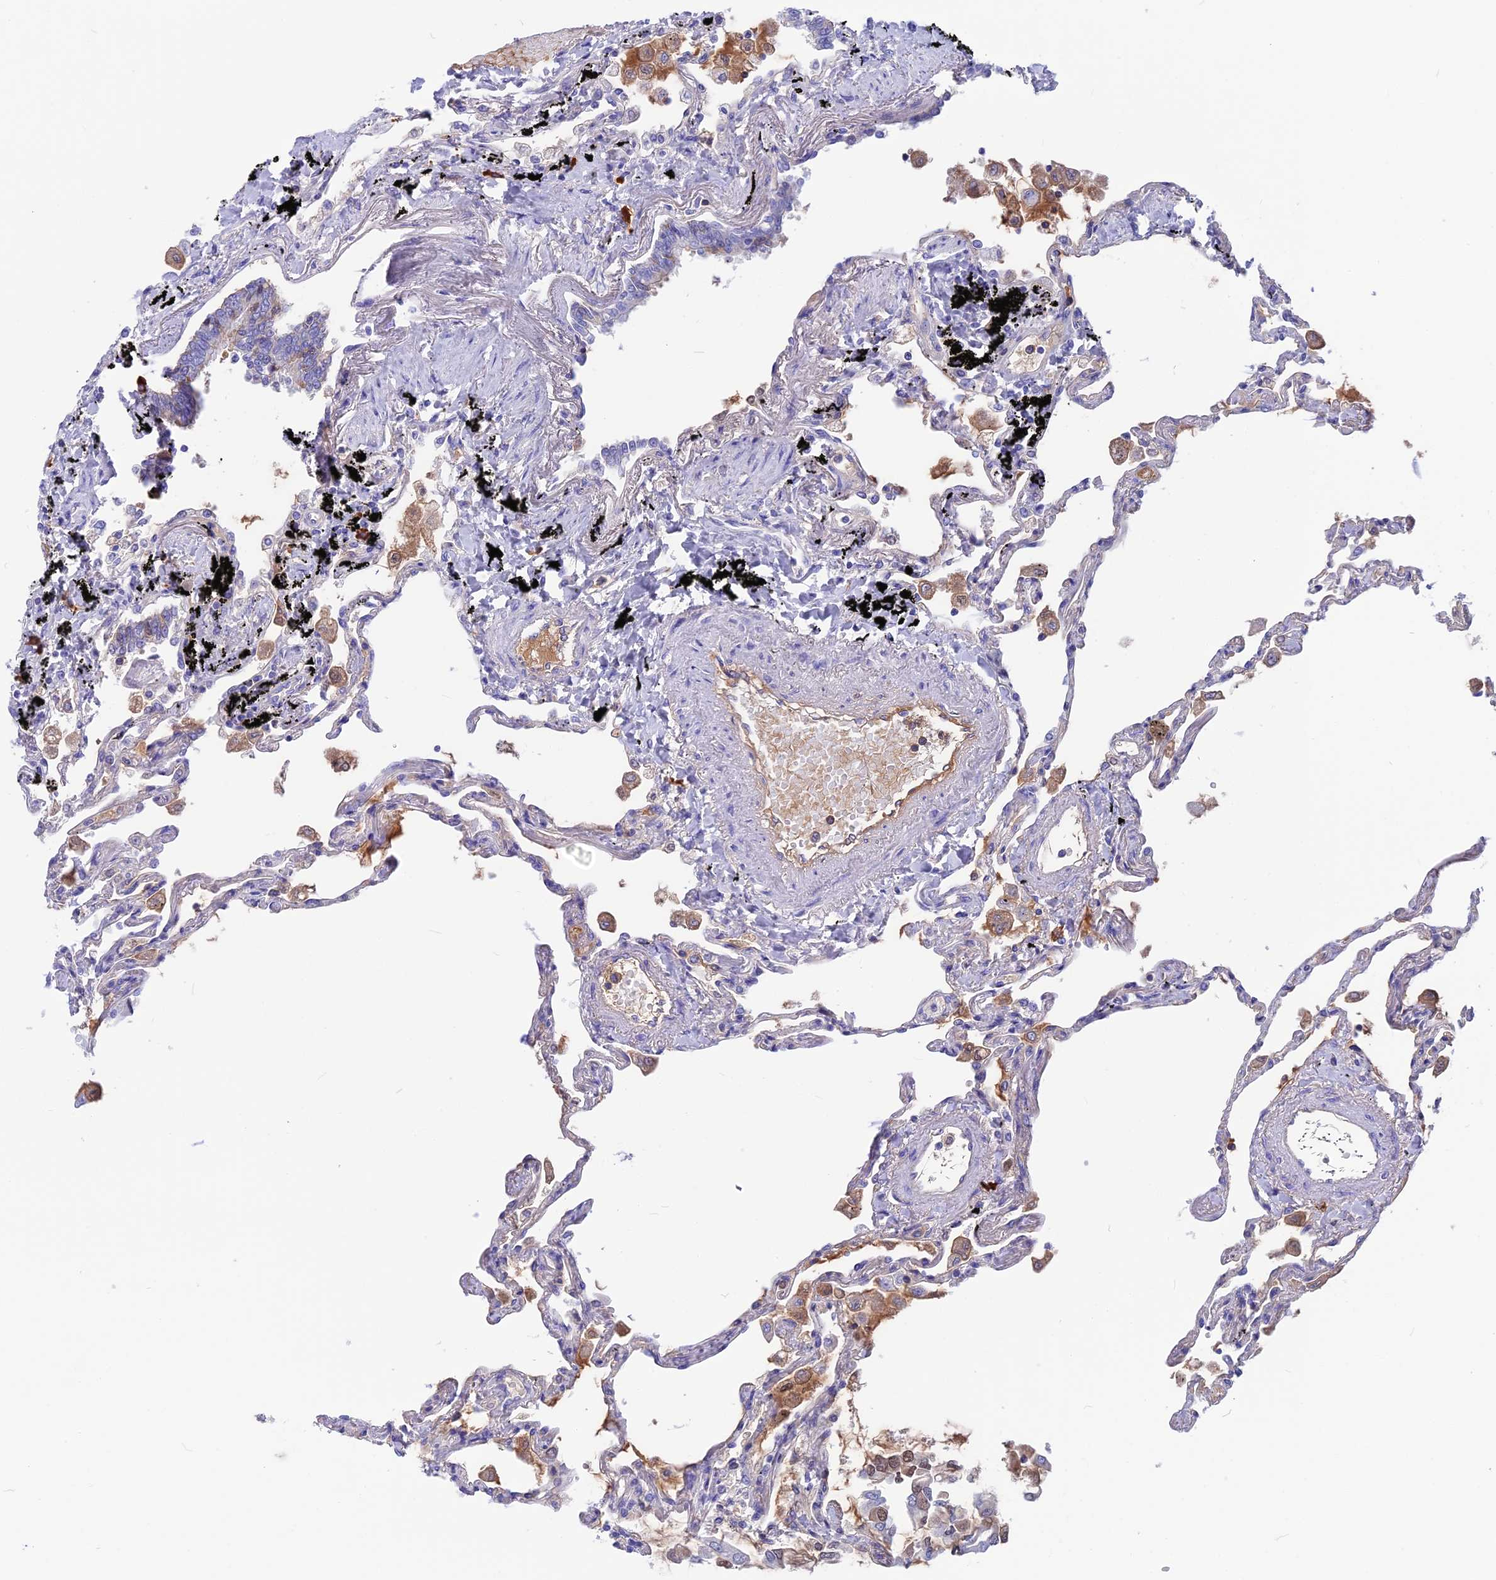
{"staining": {"intensity": "negative", "quantity": "none", "location": "none"}, "tissue": "lung", "cell_type": "Alveolar cells", "image_type": "normal", "snomed": [{"axis": "morphology", "description": "Normal tissue, NOS"}, {"axis": "topography", "description": "Lung"}], "caption": "Immunohistochemical staining of benign lung demonstrates no significant positivity in alveolar cells. Brightfield microscopy of IHC stained with DAB (3,3'-diaminobenzidine) (brown) and hematoxylin (blue), captured at high magnification.", "gene": "SNAP91", "patient": {"sex": "female", "age": 67}}